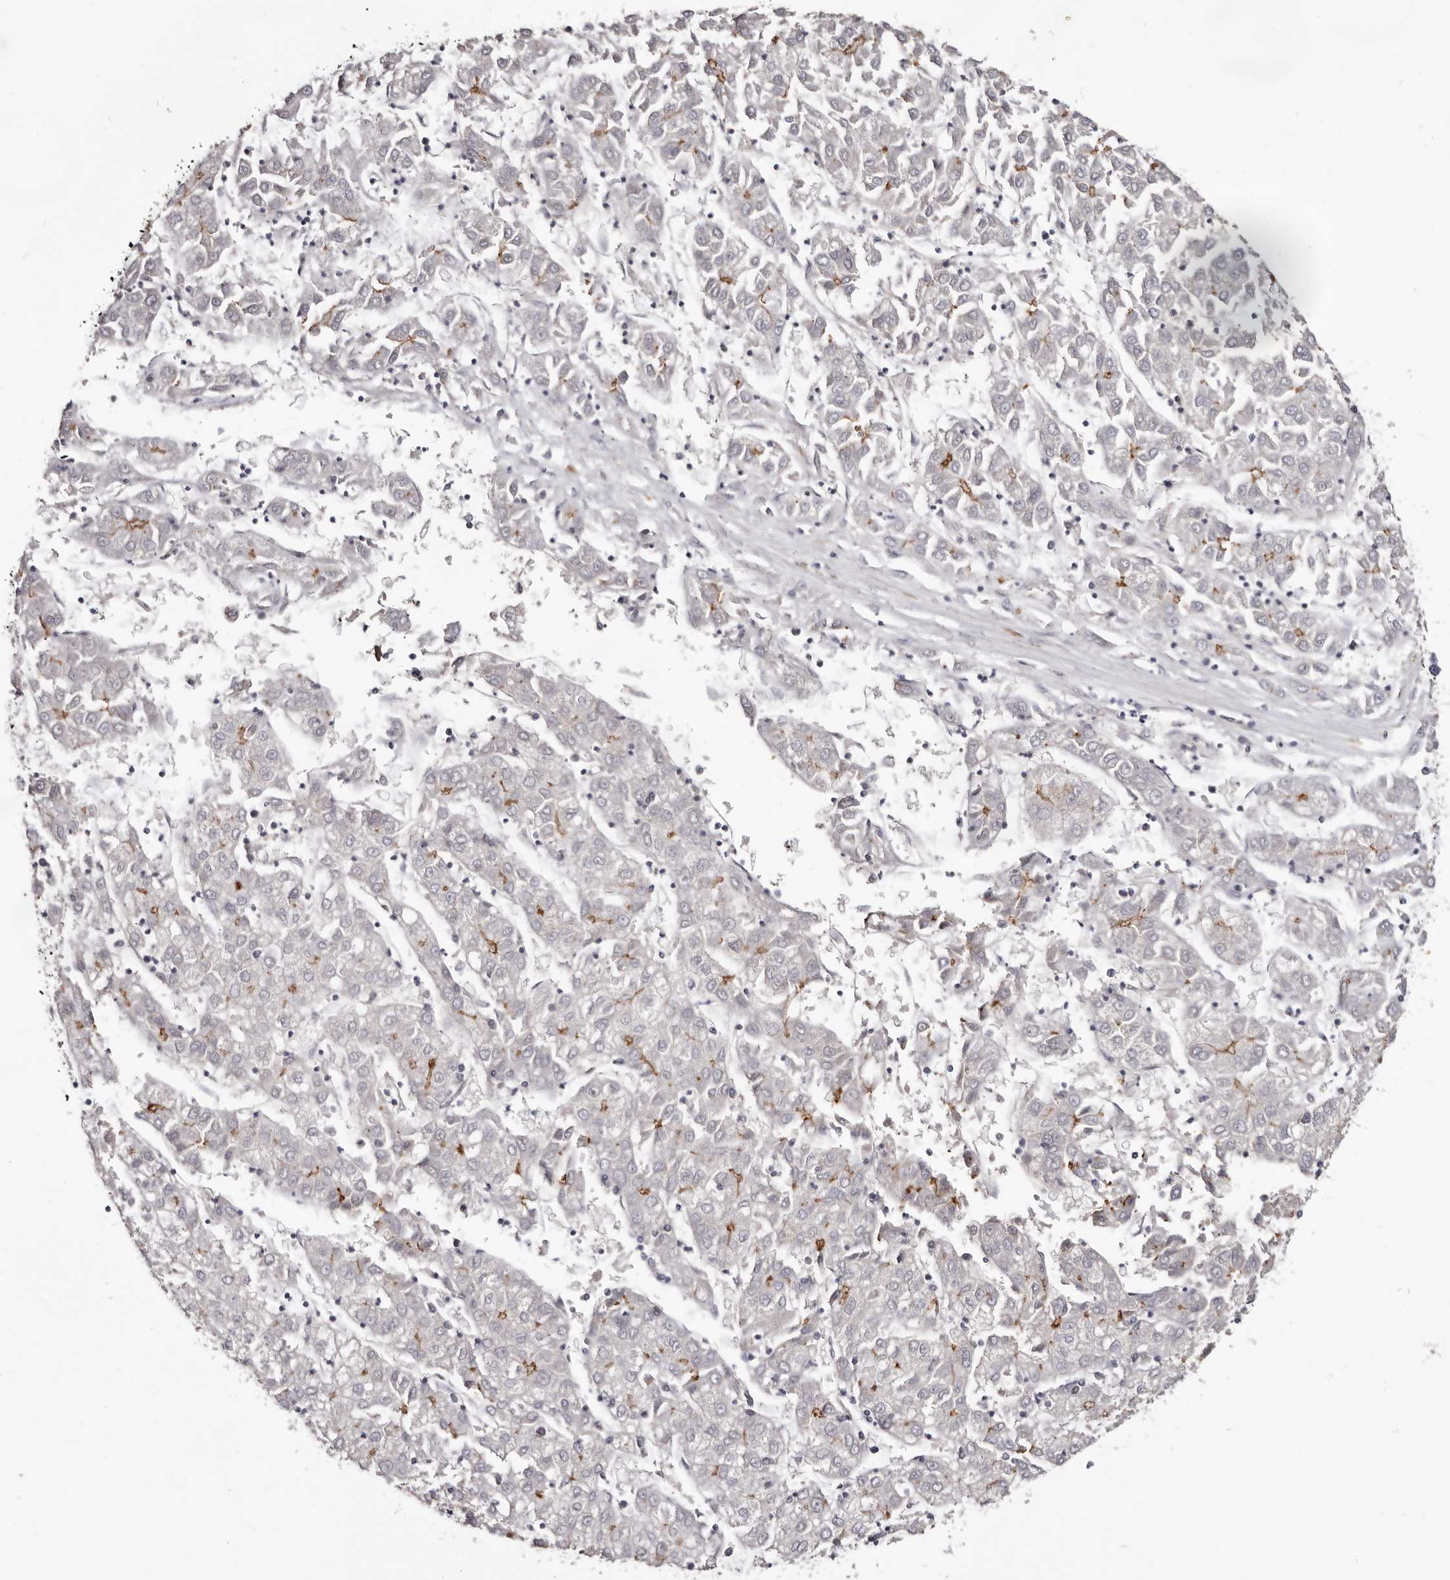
{"staining": {"intensity": "moderate", "quantity": "<25%", "location": "cytoplasmic/membranous"}, "tissue": "liver cancer", "cell_type": "Tumor cells", "image_type": "cancer", "snomed": [{"axis": "morphology", "description": "Carcinoma, Hepatocellular, NOS"}, {"axis": "topography", "description": "Liver"}], "caption": "Immunohistochemical staining of liver cancer shows low levels of moderate cytoplasmic/membranous protein staining in approximately <25% of tumor cells.", "gene": "CGN", "patient": {"sex": "male", "age": 72}}